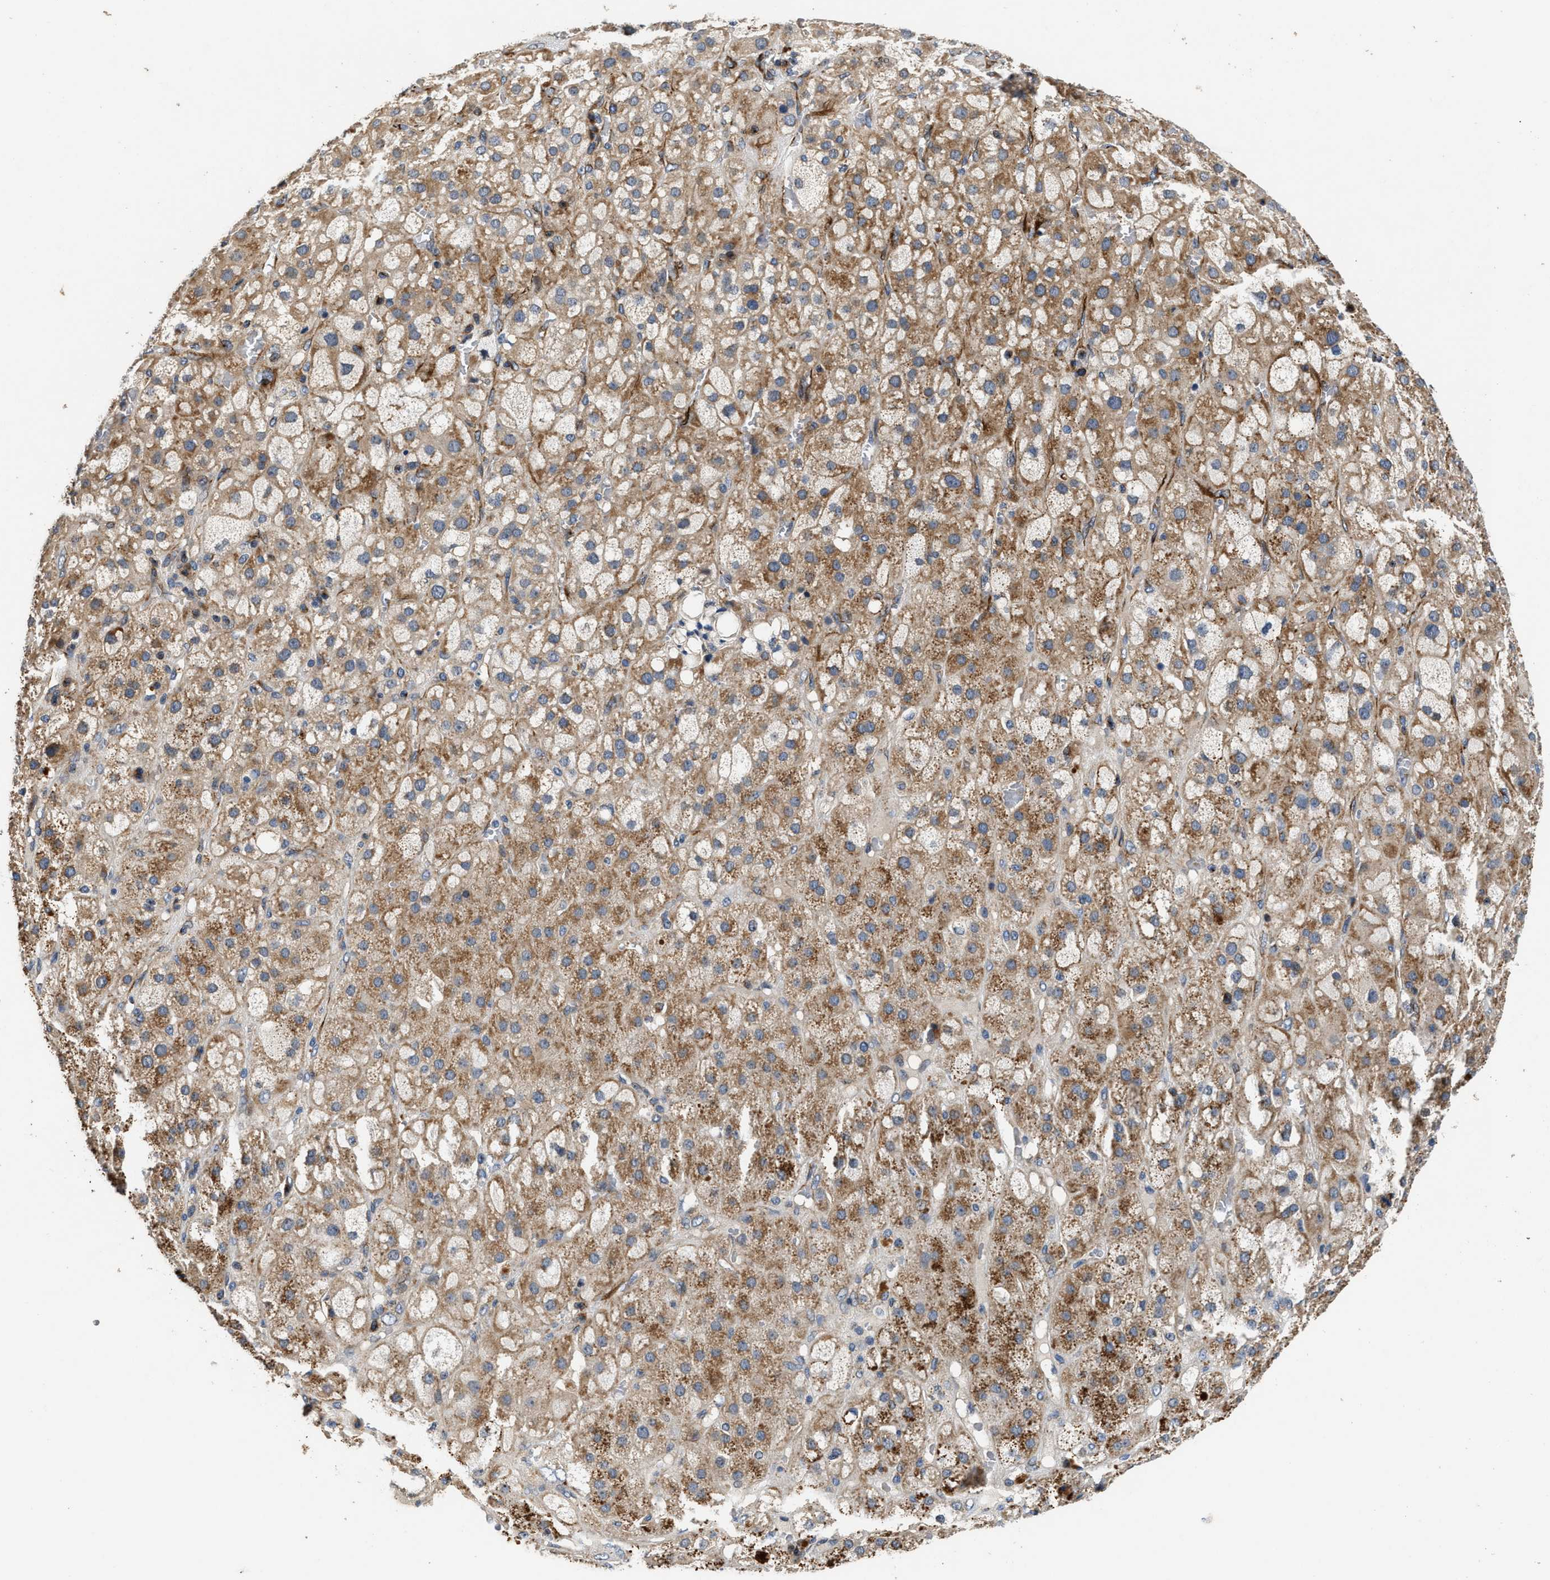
{"staining": {"intensity": "moderate", "quantity": ">75%", "location": "cytoplasmic/membranous"}, "tissue": "adrenal gland", "cell_type": "Glandular cells", "image_type": "normal", "snomed": [{"axis": "morphology", "description": "Normal tissue, NOS"}, {"axis": "topography", "description": "Adrenal gland"}], "caption": "Immunohistochemical staining of unremarkable human adrenal gland reveals medium levels of moderate cytoplasmic/membranous positivity in about >75% of glandular cells.", "gene": "IL17RC", "patient": {"sex": "female", "age": 47}}